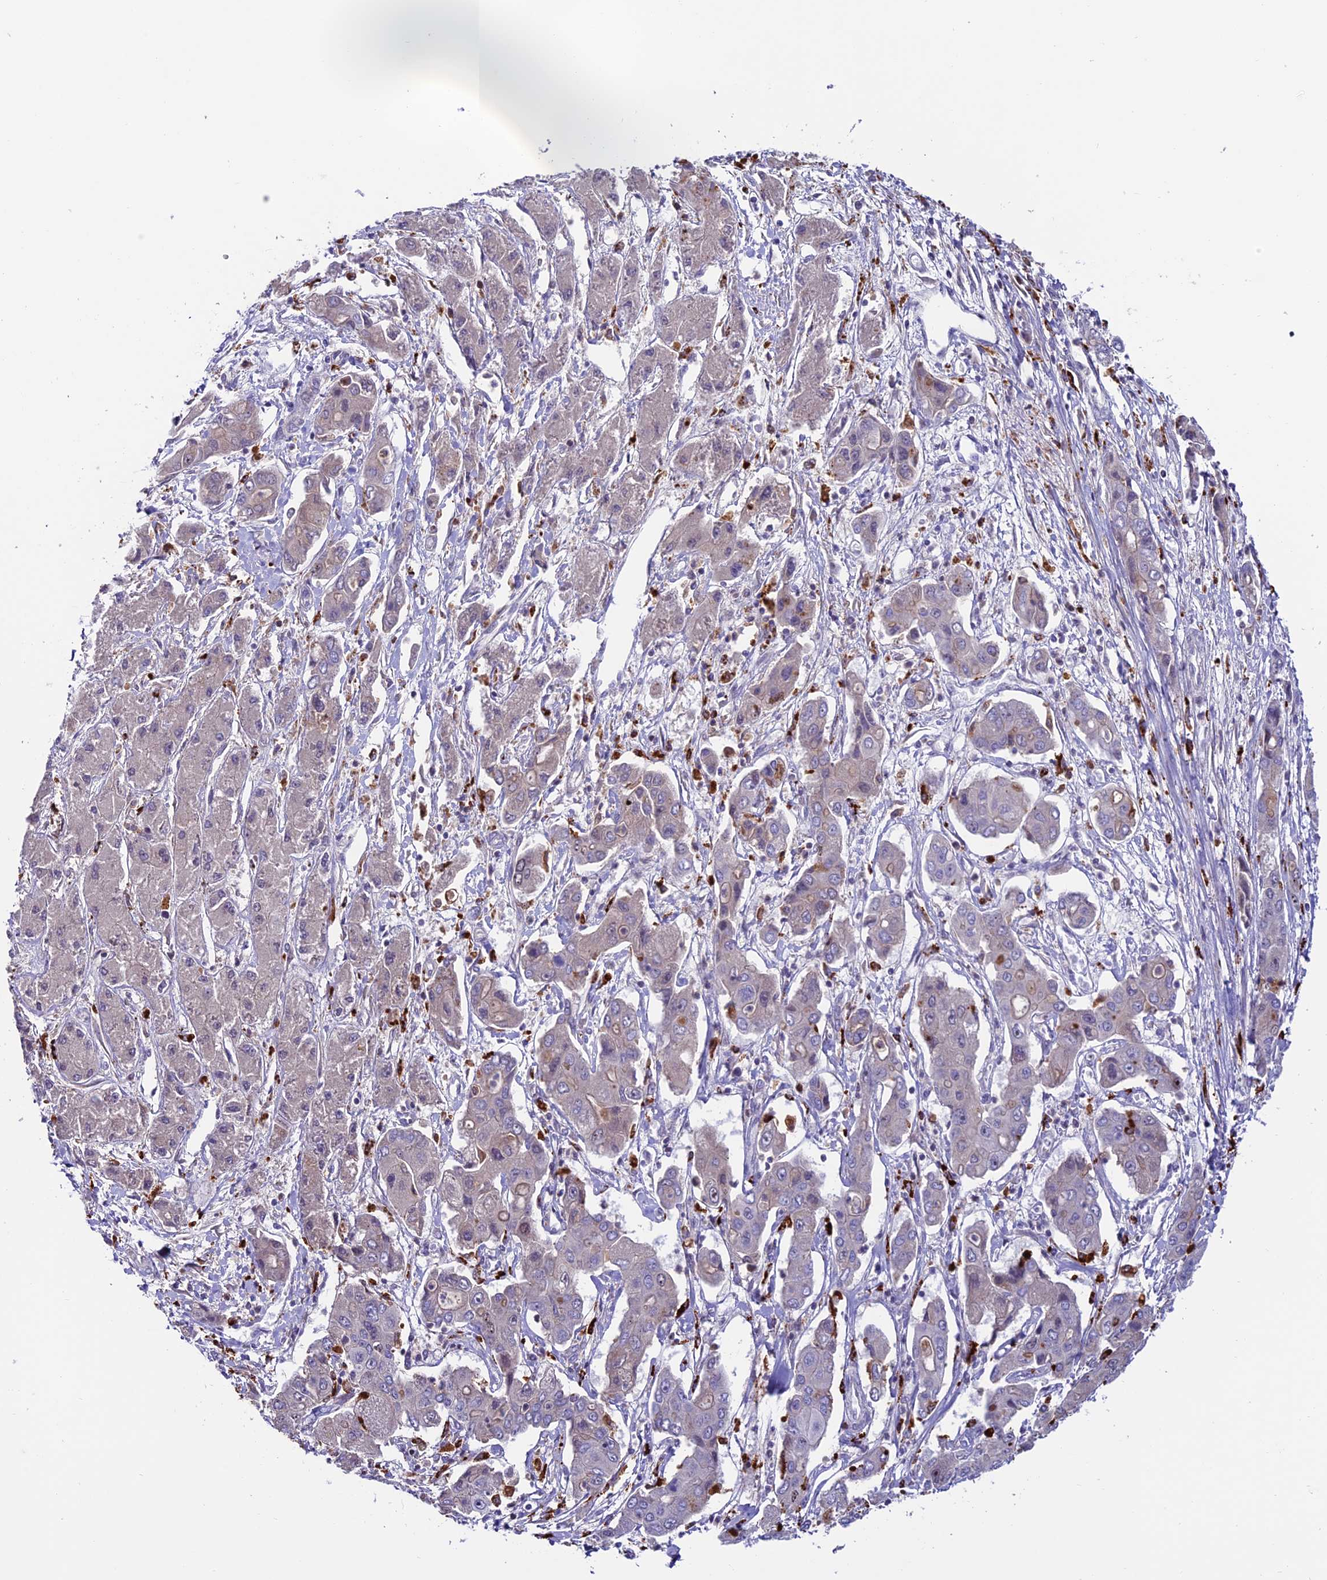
{"staining": {"intensity": "negative", "quantity": "none", "location": "none"}, "tissue": "liver cancer", "cell_type": "Tumor cells", "image_type": "cancer", "snomed": [{"axis": "morphology", "description": "Cholangiocarcinoma"}, {"axis": "topography", "description": "Liver"}], "caption": "Immunohistochemistry (IHC) histopathology image of neoplastic tissue: liver cancer stained with DAB (3,3'-diaminobenzidine) shows no significant protein positivity in tumor cells.", "gene": "ARHGEF18", "patient": {"sex": "male", "age": 67}}